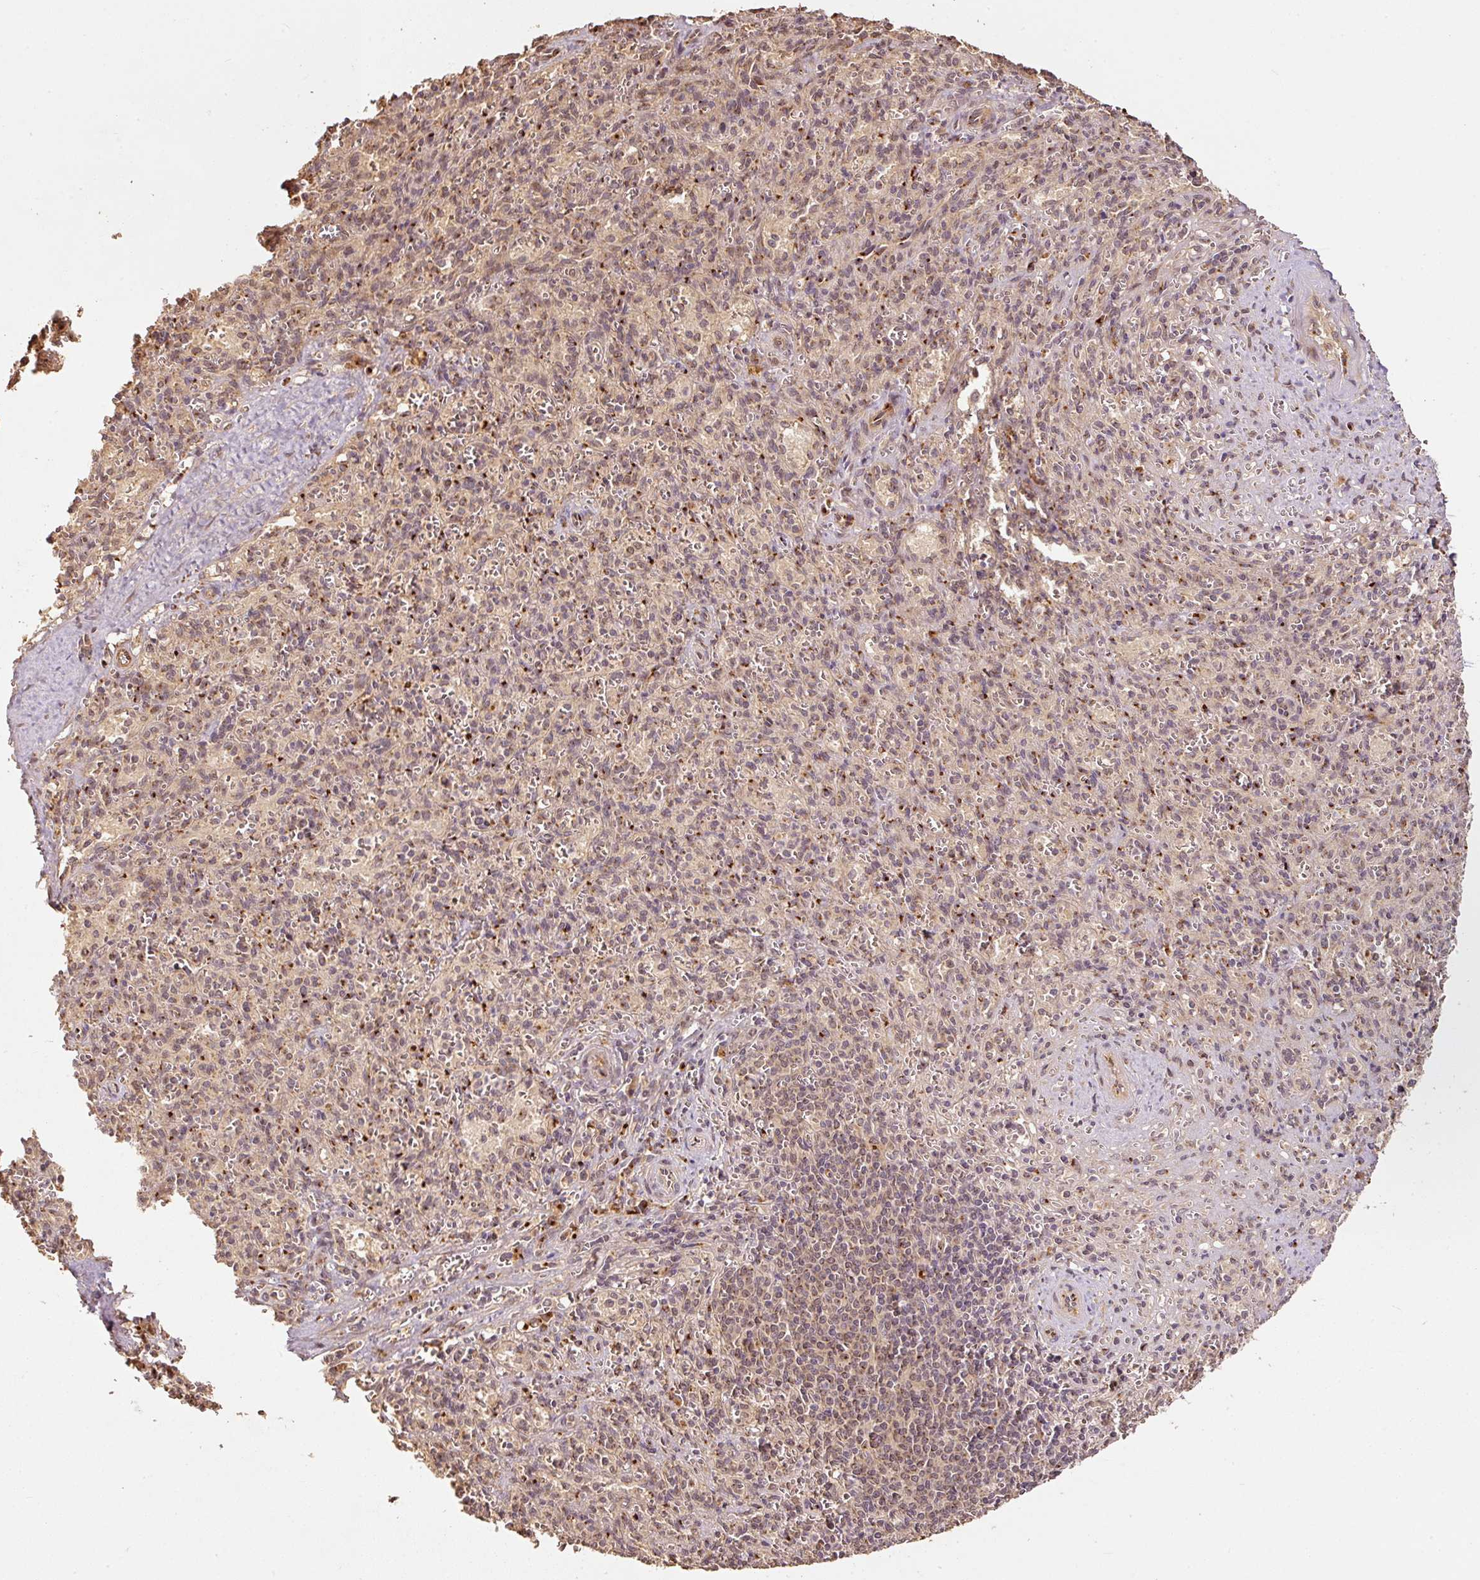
{"staining": {"intensity": "moderate", "quantity": ">75%", "location": "cytoplasmic/membranous"}, "tissue": "spleen", "cell_type": "Cells in red pulp", "image_type": "normal", "snomed": [{"axis": "morphology", "description": "Normal tissue, NOS"}, {"axis": "topography", "description": "Spleen"}], "caption": "About >75% of cells in red pulp in unremarkable human spleen show moderate cytoplasmic/membranous protein staining as visualized by brown immunohistochemical staining.", "gene": "FUT8", "patient": {"sex": "female", "age": 26}}